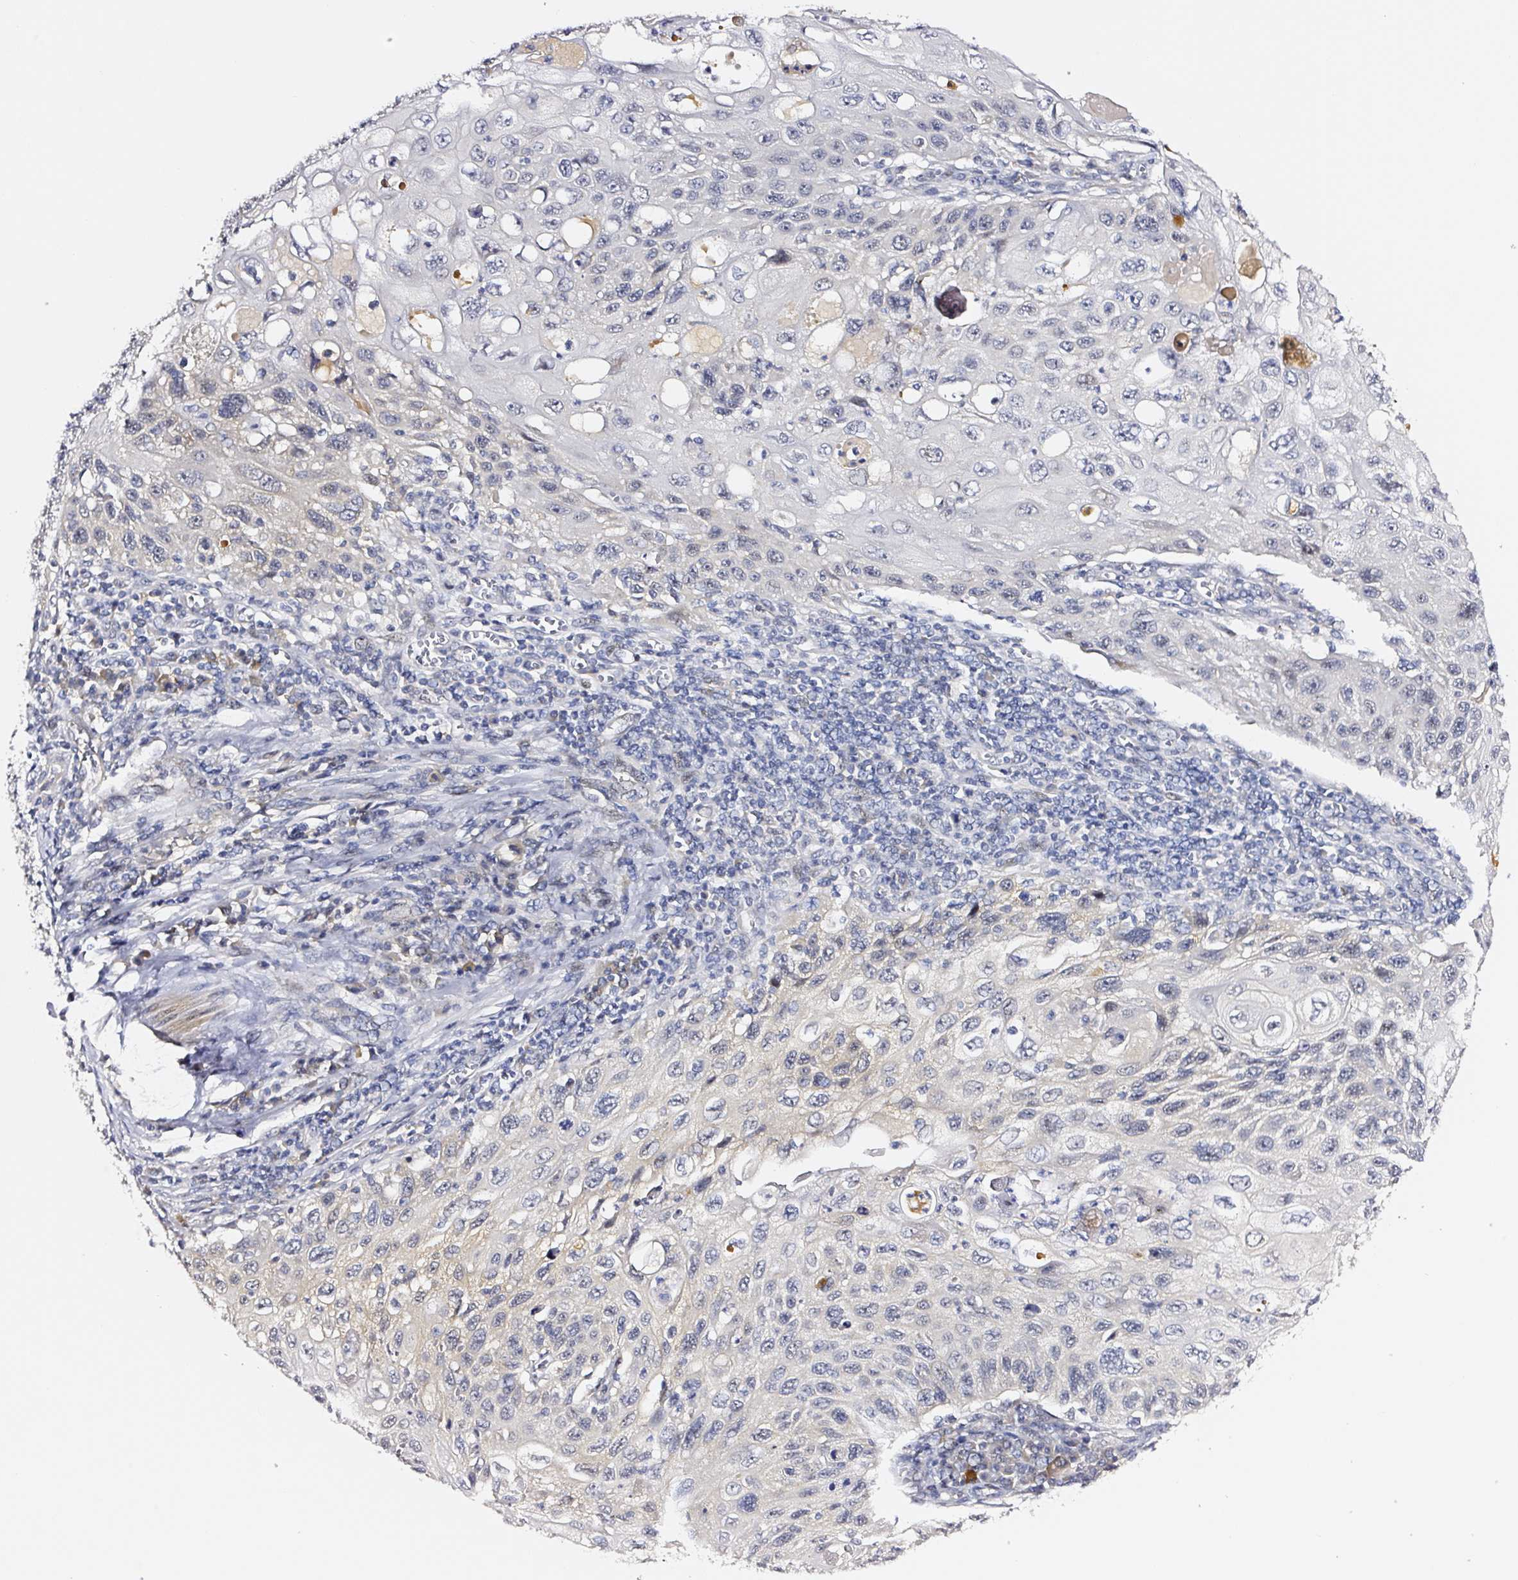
{"staining": {"intensity": "negative", "quantity": "none", "location": "none"}, "tissue": "cervical cancer", "cell_type": "Tumor cells", "image_type": "cancer", "snomed": [{"axis": "morphology", "description": "Squamous cell carcinoma, NOS"}, {"axis": "topography", "description": "Cervix"}], "caption": "Protein analysis of cervical cancer (squamous cell carcinoma) exhibits no significant positivity in tumor cells.", "gene": "PRKAA2", "patient": {"sex": "female", "age": 70}}